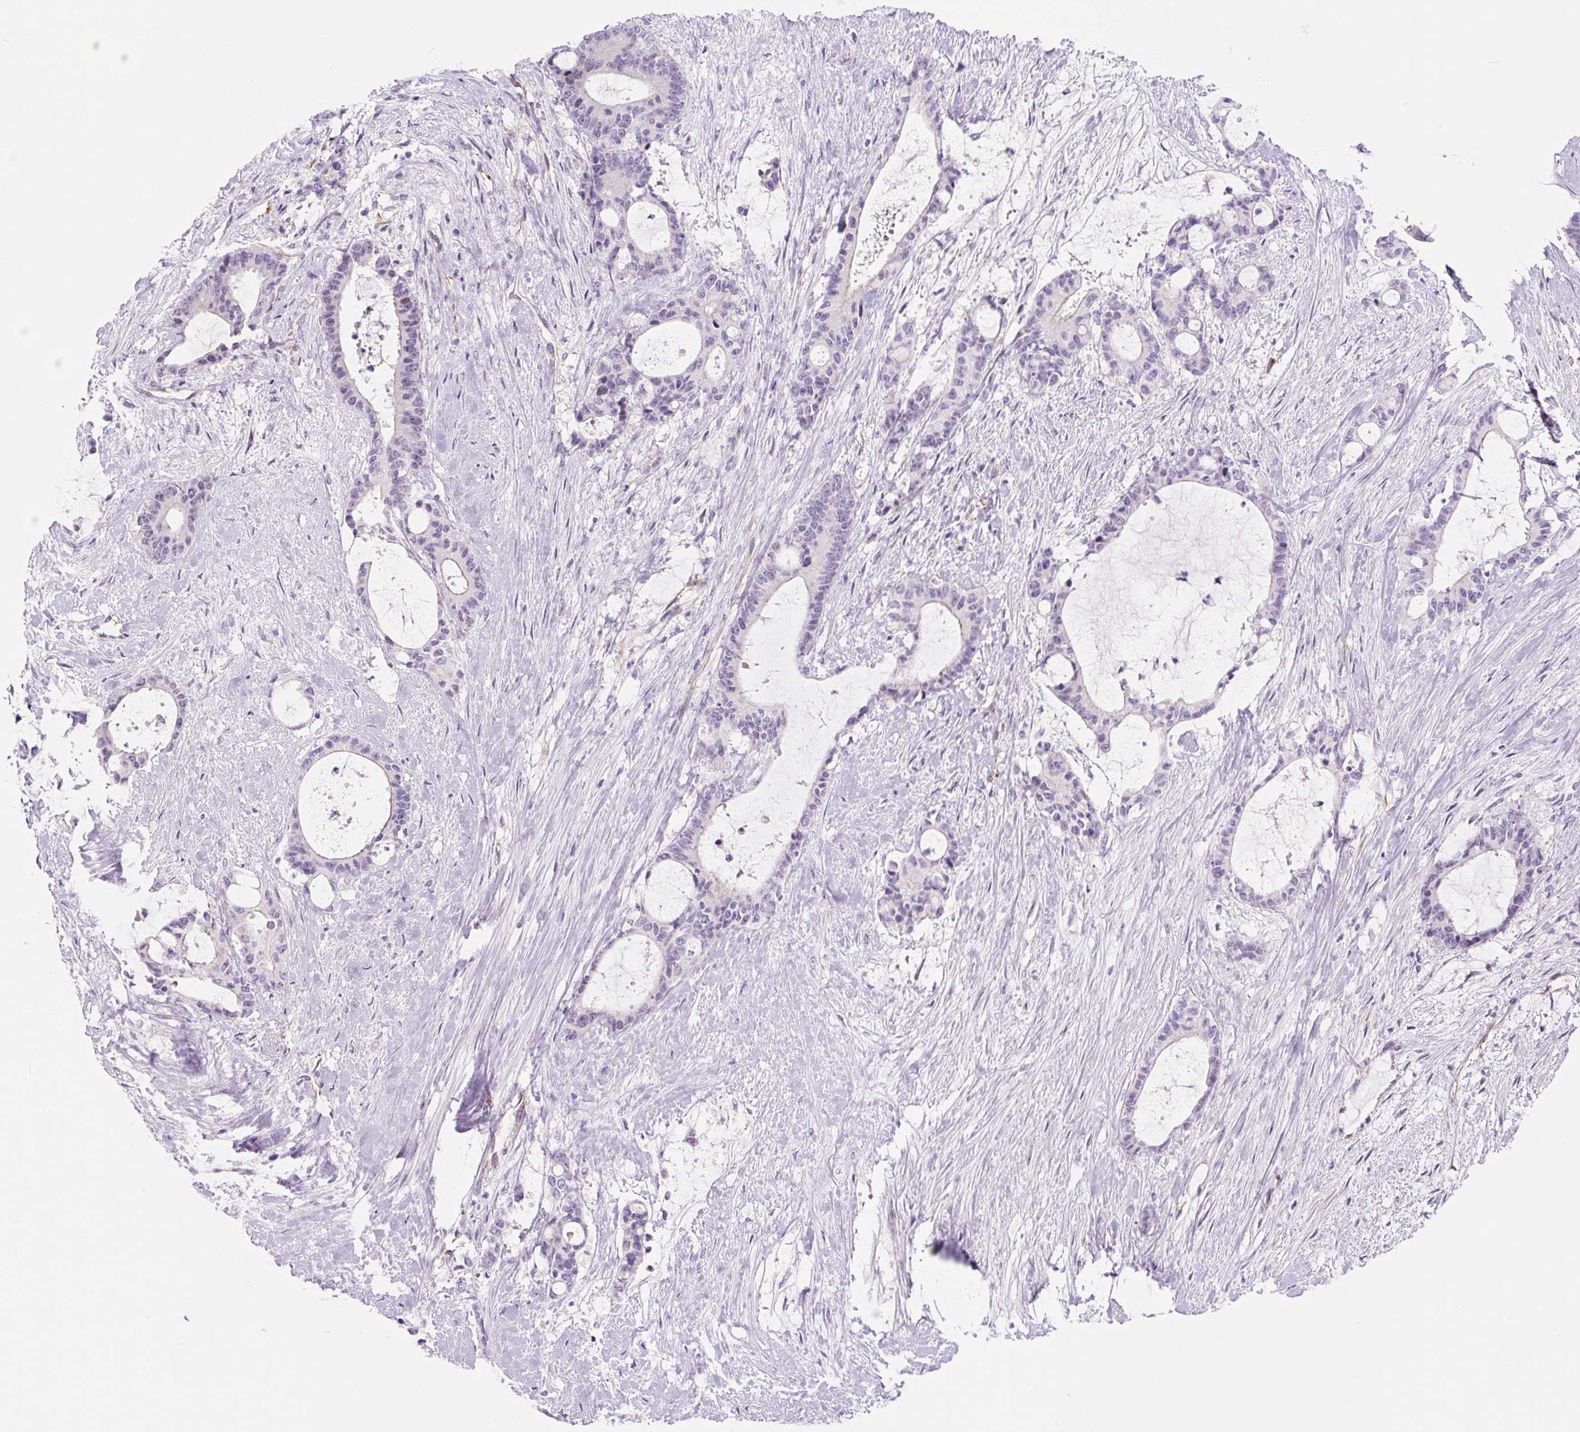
{"staining": {"intensity": "negative", "quantity": "none", "location": "none"}, "tissue": "liver cancer", "cell_type": "Tumor cells", "image_type": "cancer", "snomed": [{"axis": "morphology", "description": "Normal tissue, NOS"}, {"axis": "morphology", "description": "Cholangiocarcinoma"}, {"axis": "topography", "description": "Liver"}, {"axis": "topography", "description": "Peripheral nerve tissue"}], "caption": "Human liver cancer (cholangiocarcinoma) stained for a protein using immunohistochemistry reveals no expression in tumor cells.", "gene": "CCL25", "patient": {"sex": "female", "age": 73}}